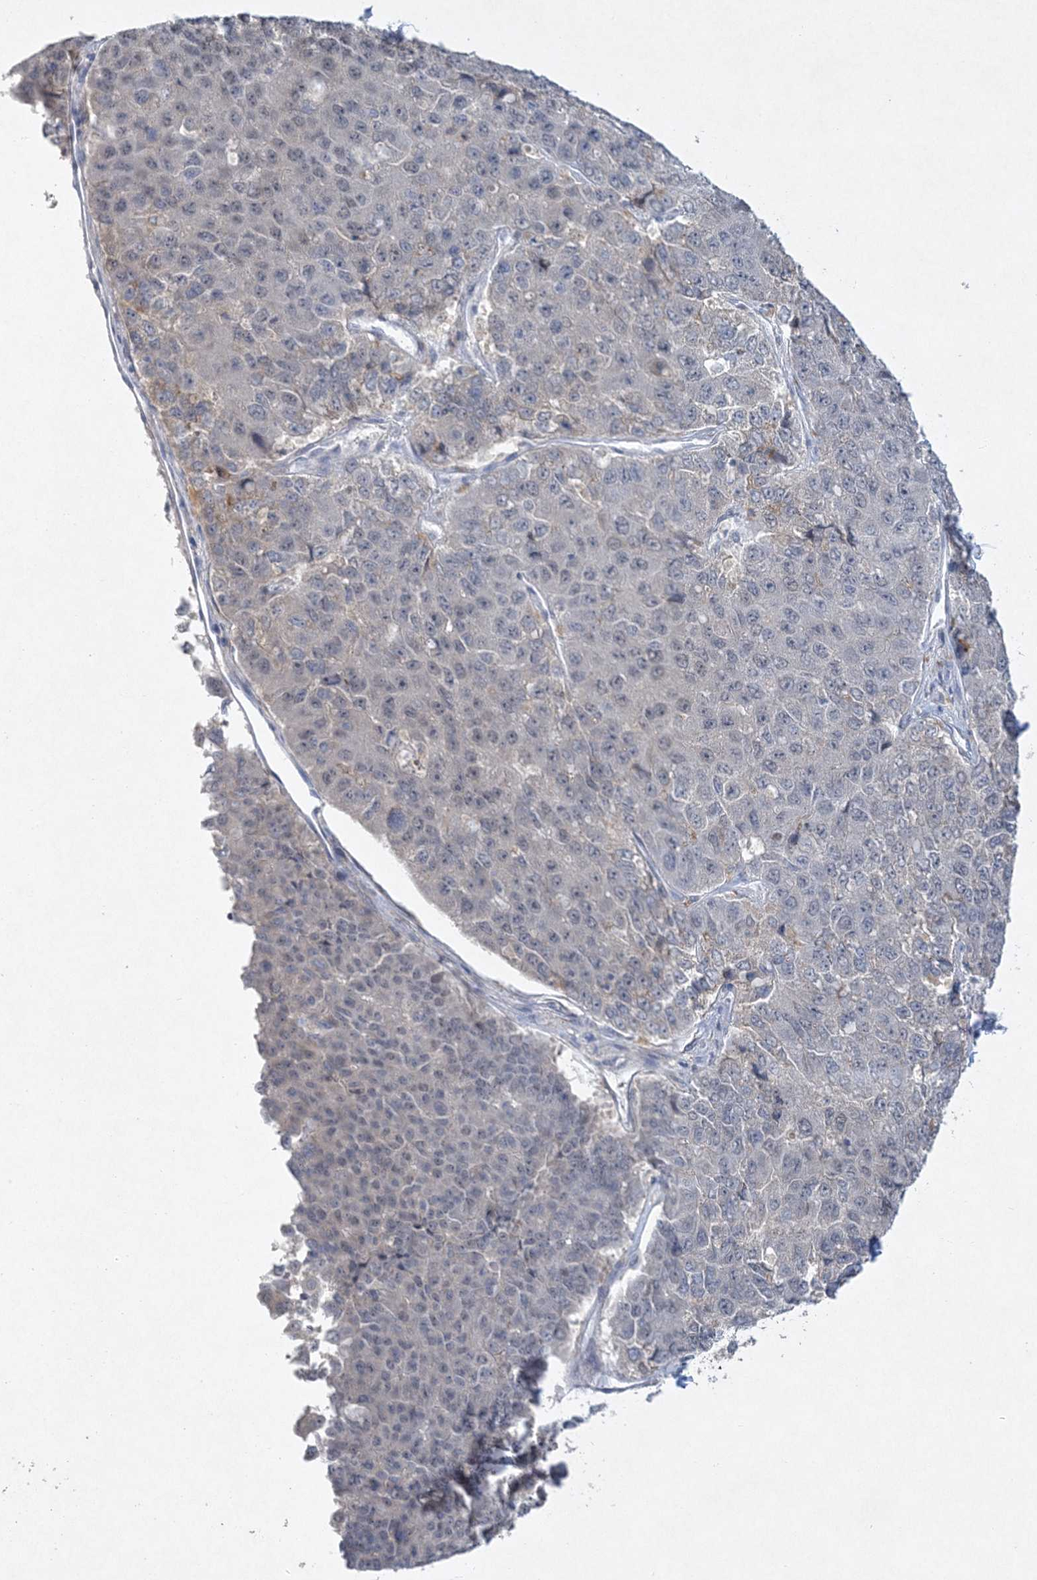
{"staining": {"intensity": "negative", "quantity": "none", "location": "none"}, "tissue": "pancreatic cancer", "cell_type": "Tumor cells", "image_type": "cancer", "snomed": [{"axis": "morphology", "description": "Adenocarcinoma, NOS"}, {"axis": "topography", "description": "Pancreas"}], "caption": "The immunohistochemistry photomicrograph has no significant positivity in tumor cells of adenocarcinoma (pancreatic) tissue. (Stains: DAB IHC with hematoxylin counter stain, Microscopy: brightfield microscopy at high magnification).", "gene": "MAT2B", "patient": {"sex": "male", "age": 50}}